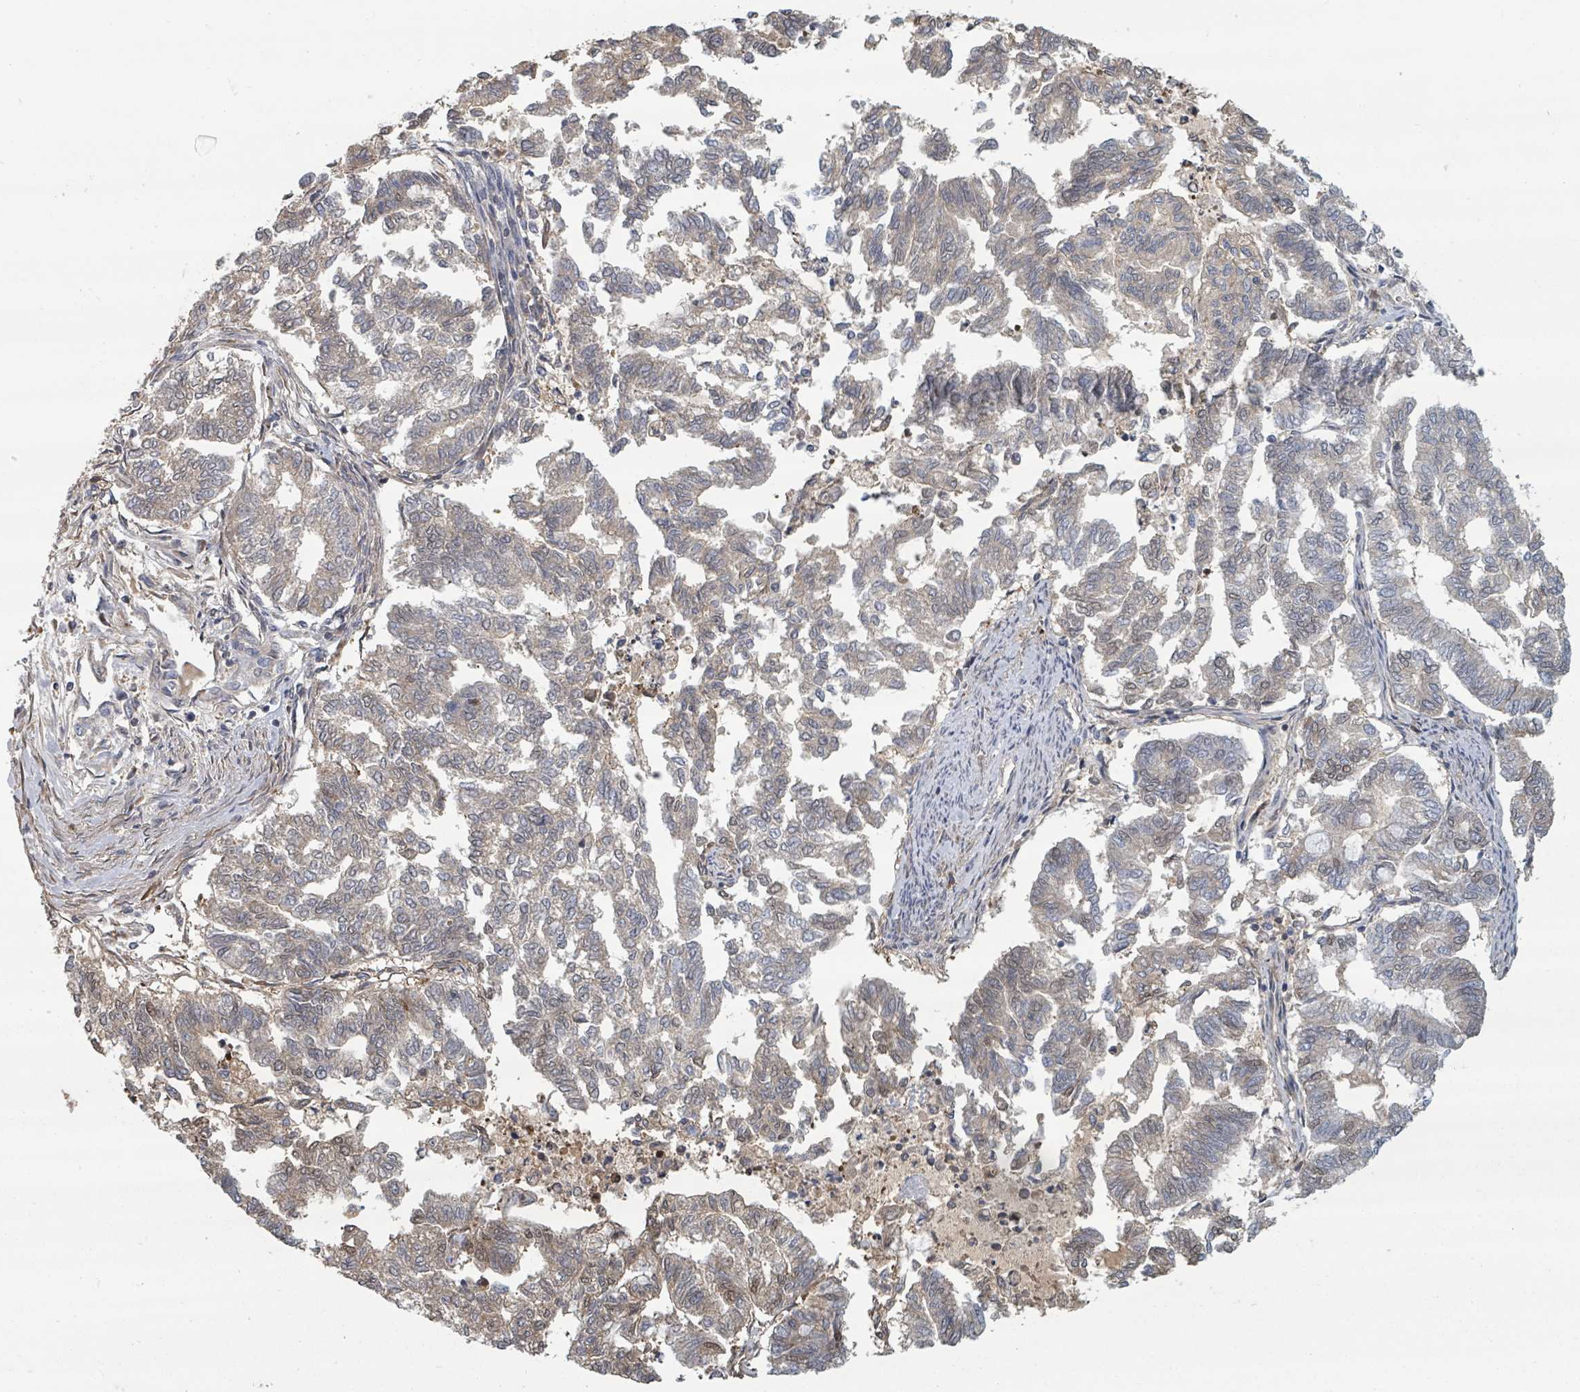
{"staining": {"intensity": "weak", "quantity": "<25%", "location": "cytoplasmic/membranous,nuclear"}, "tissue": "endometrial cancer", "cell_type": "Tumor cells", "image_type": "cancer", "snomed": [{"axis": "morphology", "description": "Adenocarcinoma, NOS"}, {"axis": "topography", "description": "Endometrium"}], "caption": "This is an immunohistochemistry (IHC) image of adenocarcinoma (endometrial). There is no positivity in tumor cells.", "gene": "GABBR1", "patient": {"sex": "female", "age": 79}}